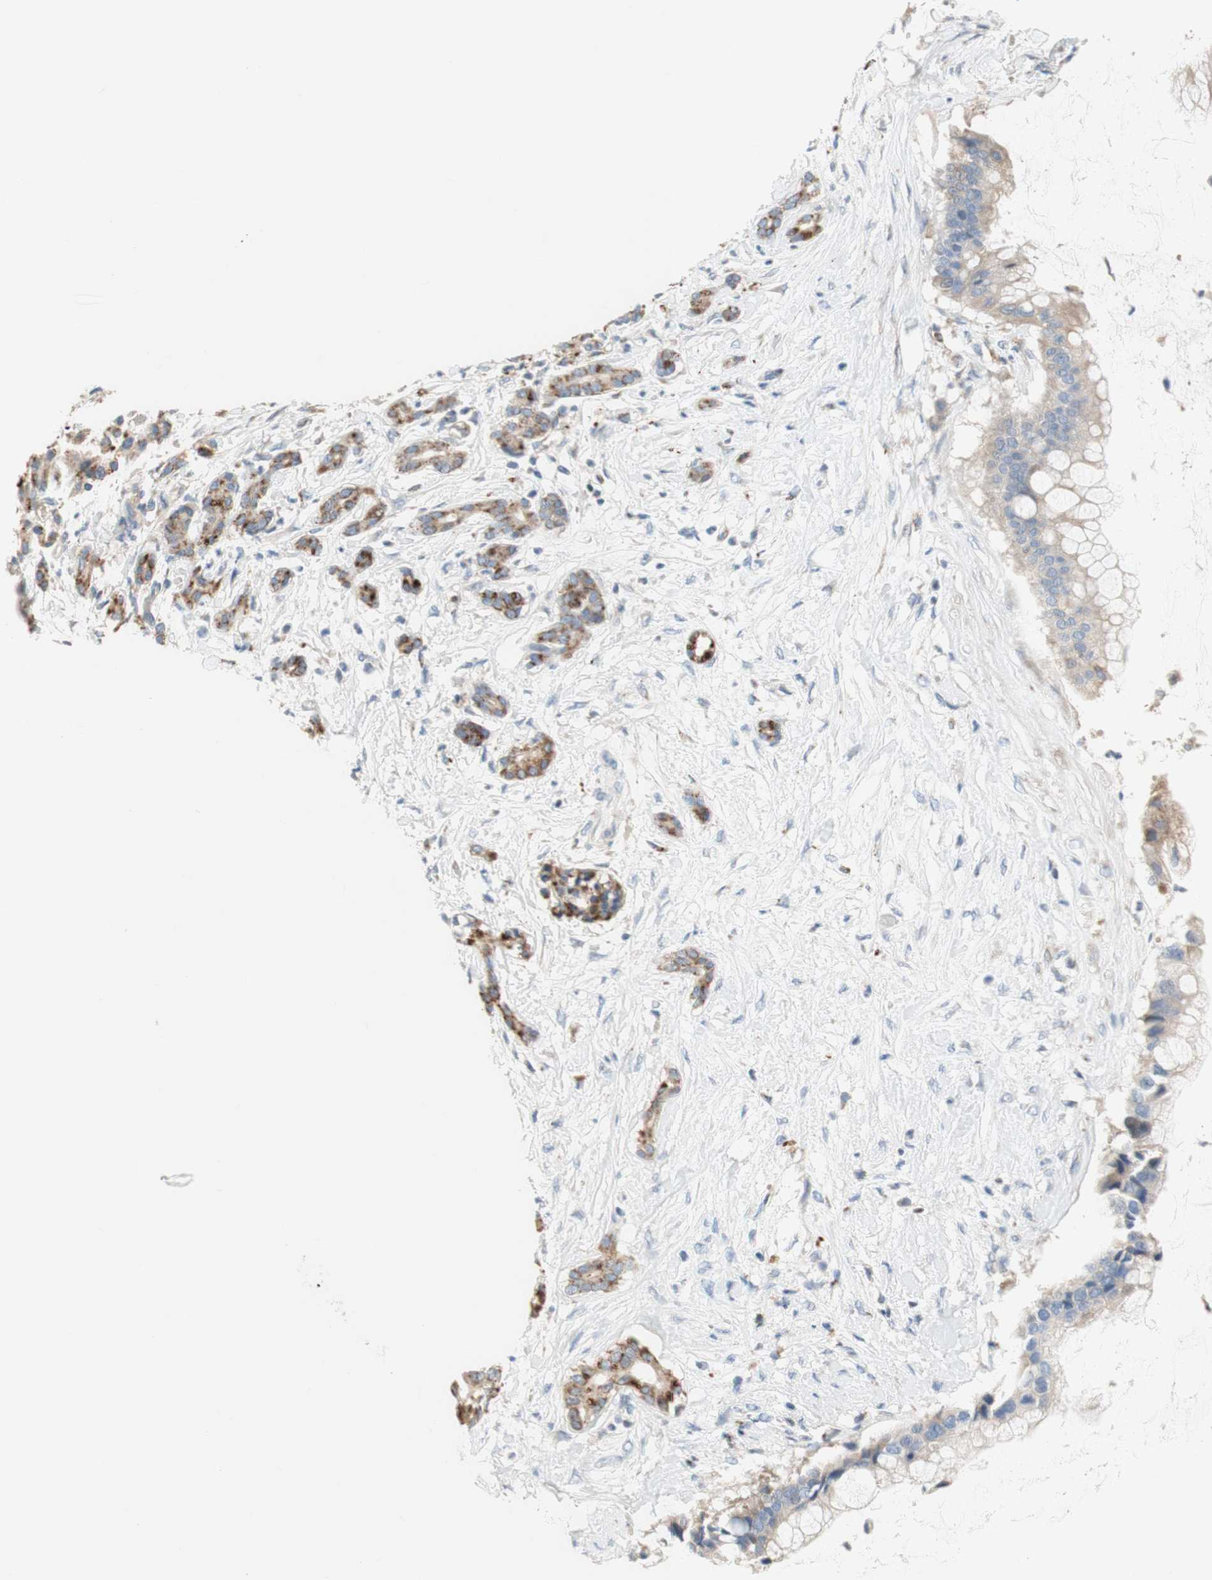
{"staining": {"intensity": "moderate", "quantity": ">75%", "location": "cytoplasmic/membranous"}, "tissue": "pancreatic cancer", "cell_type": "Tumor cells", "image_type": "cancer", "snomed": [{"axis": "morphology", "description": "Adenocarcinoma, NOS"}, {"axis": "topography", "description": "Pancreas"}], "caption": "Protein expression analysis of human pancreatic adenocarcinoma reveals moderate cytoplasmic/membranous positivity in approximately >75% of tumor cells.", "gene": "PTPN21", "patient": {"sex": "male", "age": 41}}